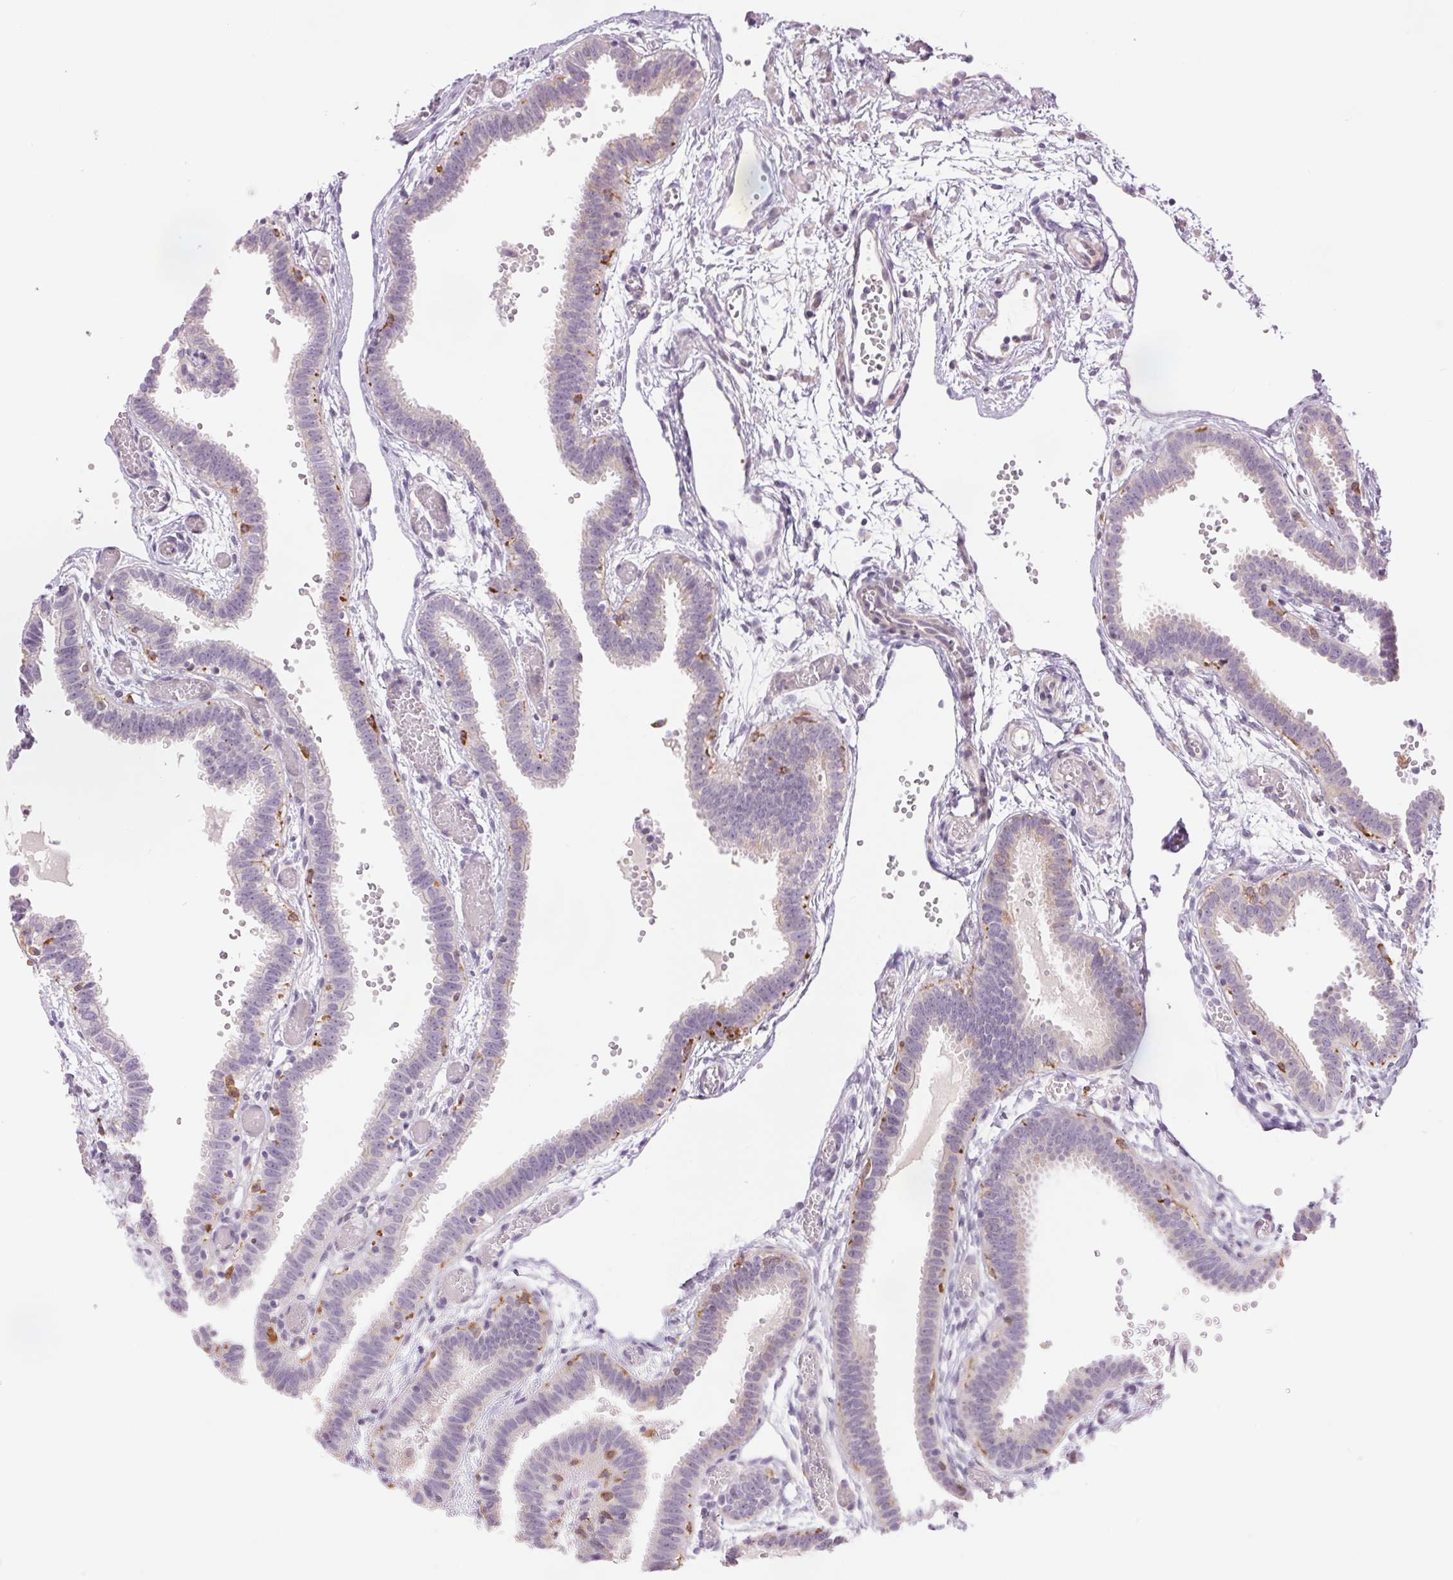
{"staining": {"intensity": "moderate", "quantity": "<25%", "location": "cytoplasmic/membranous"}, "tissue": "fallopian tube", "cell_type": "Glandular cells", "image_type": "normal", "snomed": [{"axis": "morphology", "description": "Normal tissue, NOS"}, {"axis": "topography", "description": "Fallopian tube"}], "caption": "Human fallopian tube stained with a brown dye displays moderate cytoplasmic/membranous positive positivity in about <25% of glandular cells.", "gene": "METTL17", "patient": {"sex": "female", "age": 37}}